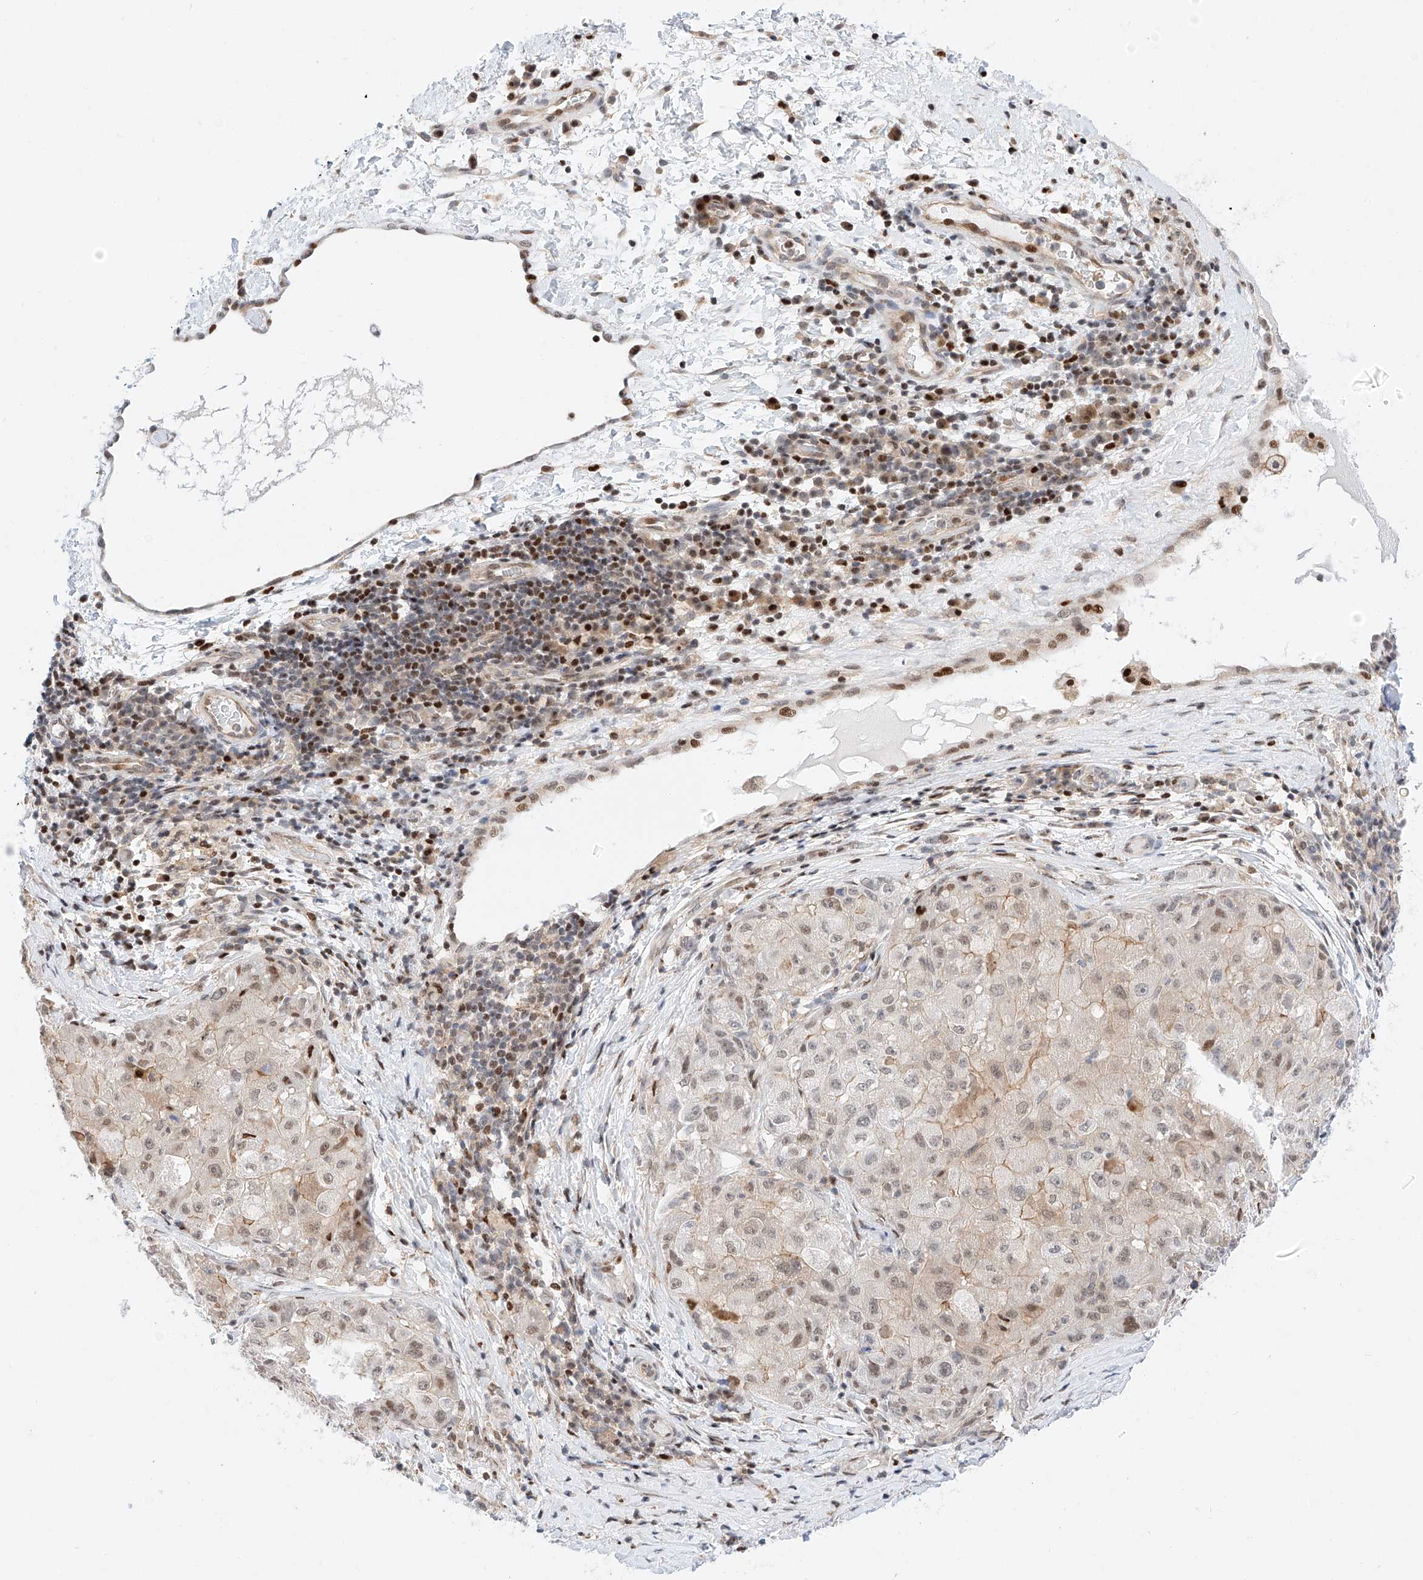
{"staining": {"intensity": "moderate", "quantity": "<25%", "location": "nuclear"}, "tissue": "liver cancer", "cell_type": "Tumor cells", "image_type": "cancer", "snomed": [{"axis": "morphology", "description": "Carcinoma, Hepatocellular, NOS"}, {"axis": "topography", "description": "Liver"}], "caption": "A high-resolution histopathology image shows immunohistochemistry (IHC) staining of hepatocellular carcinoma (liver), which reveals moderate nuclear staining in about <25% of tumor cells.", "gene": "HDAC9", "patient": {"sex": "male", "age": 80}}